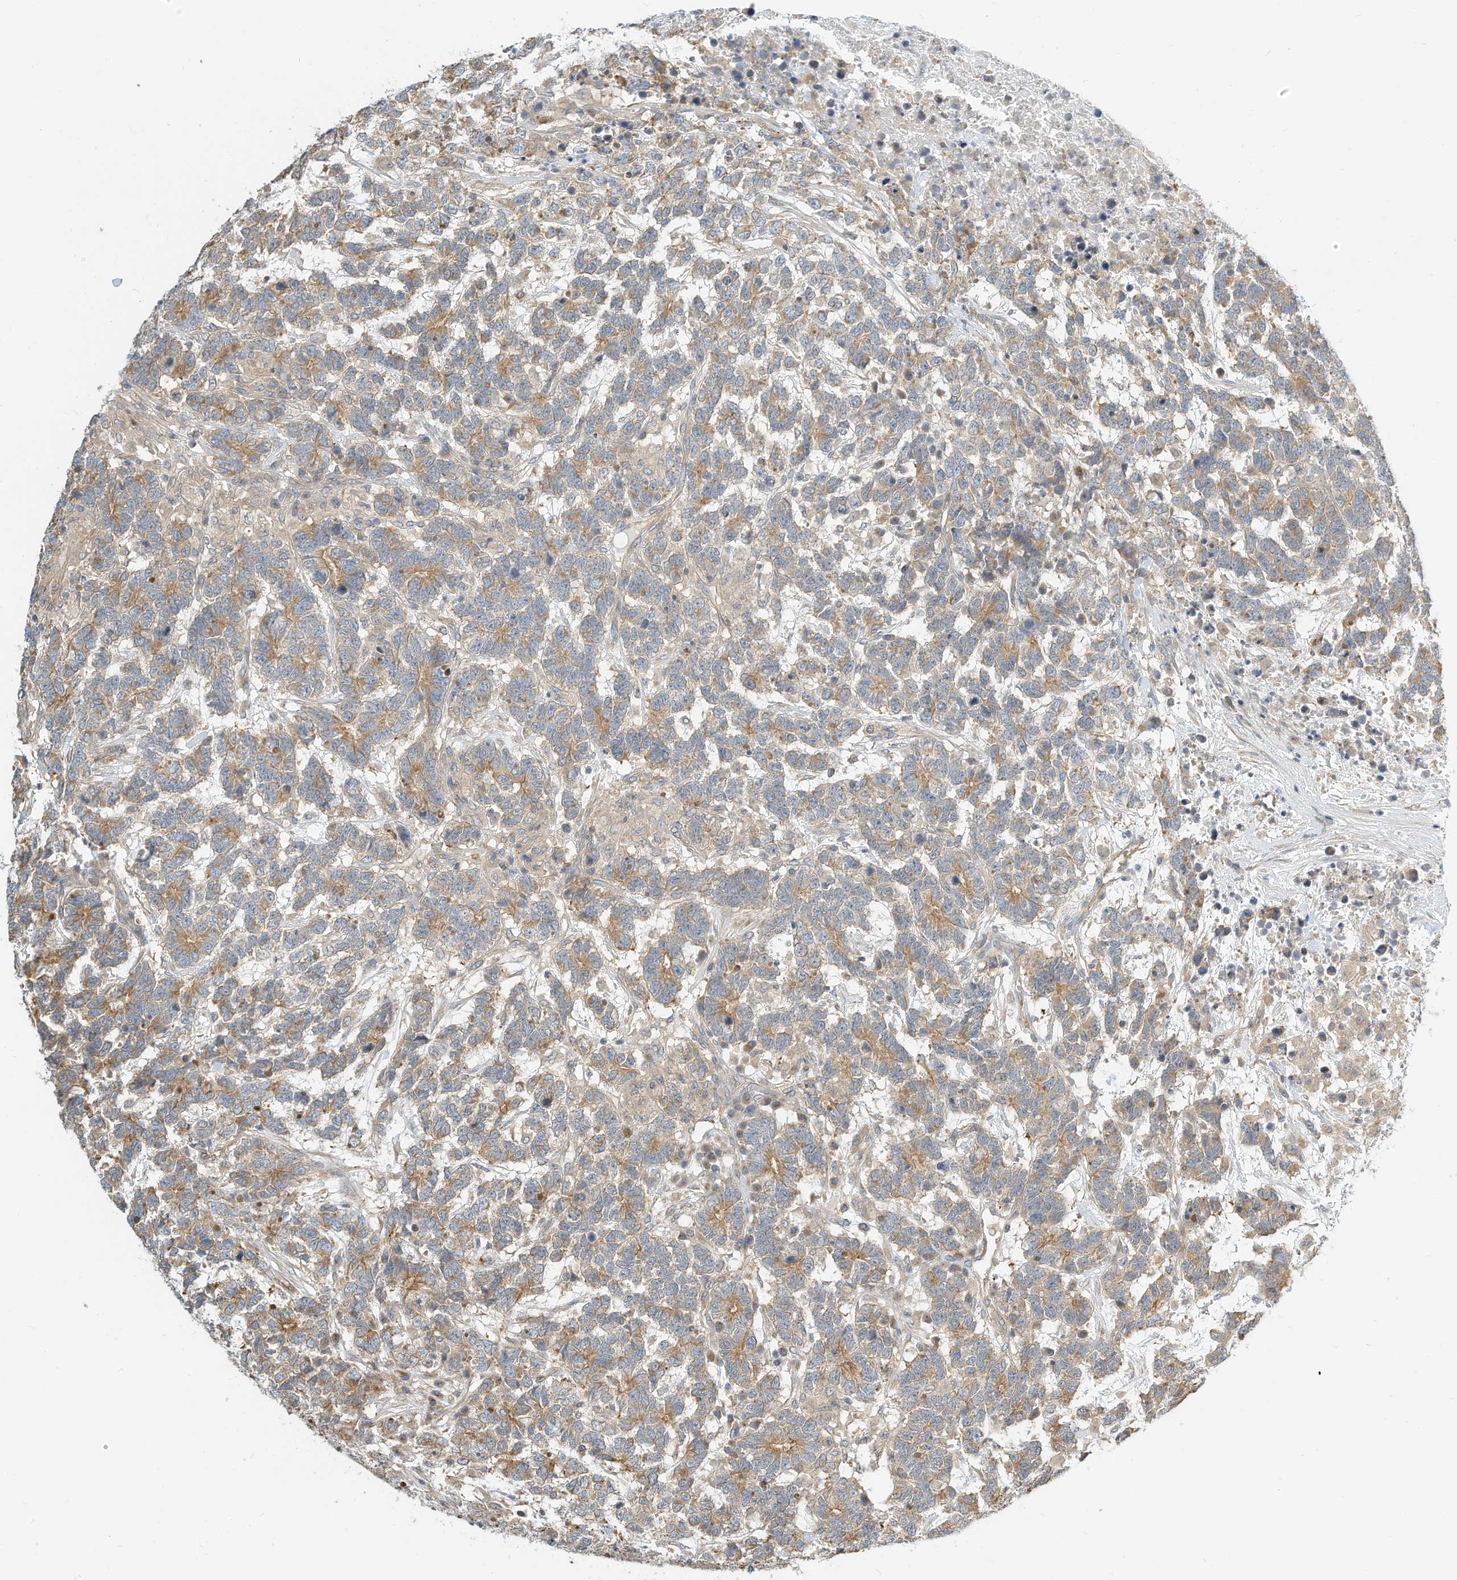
{"staining": {"intensity": "moderate", "quantity": "25%-75%", "location": "cytoplasmic/membranous"}, "tissue": "testis cancer", "cell_type": "Tumor cells", "image_type": "cancer", "snomed": [{"axis": "morphology", "description": "Carcinoma, Embryonal, NOS"}, {"axis": "topography", "description": "Testis"}], "caption": "Human embryonal carcinoma (testis) stained with a brown dye demonstrates moderate cytoplasmic/membranous positive staining in approximately 25%-75% of tumor cells.", "gene": "OFD1", "patient": {"sex": "male", "age": 26}}